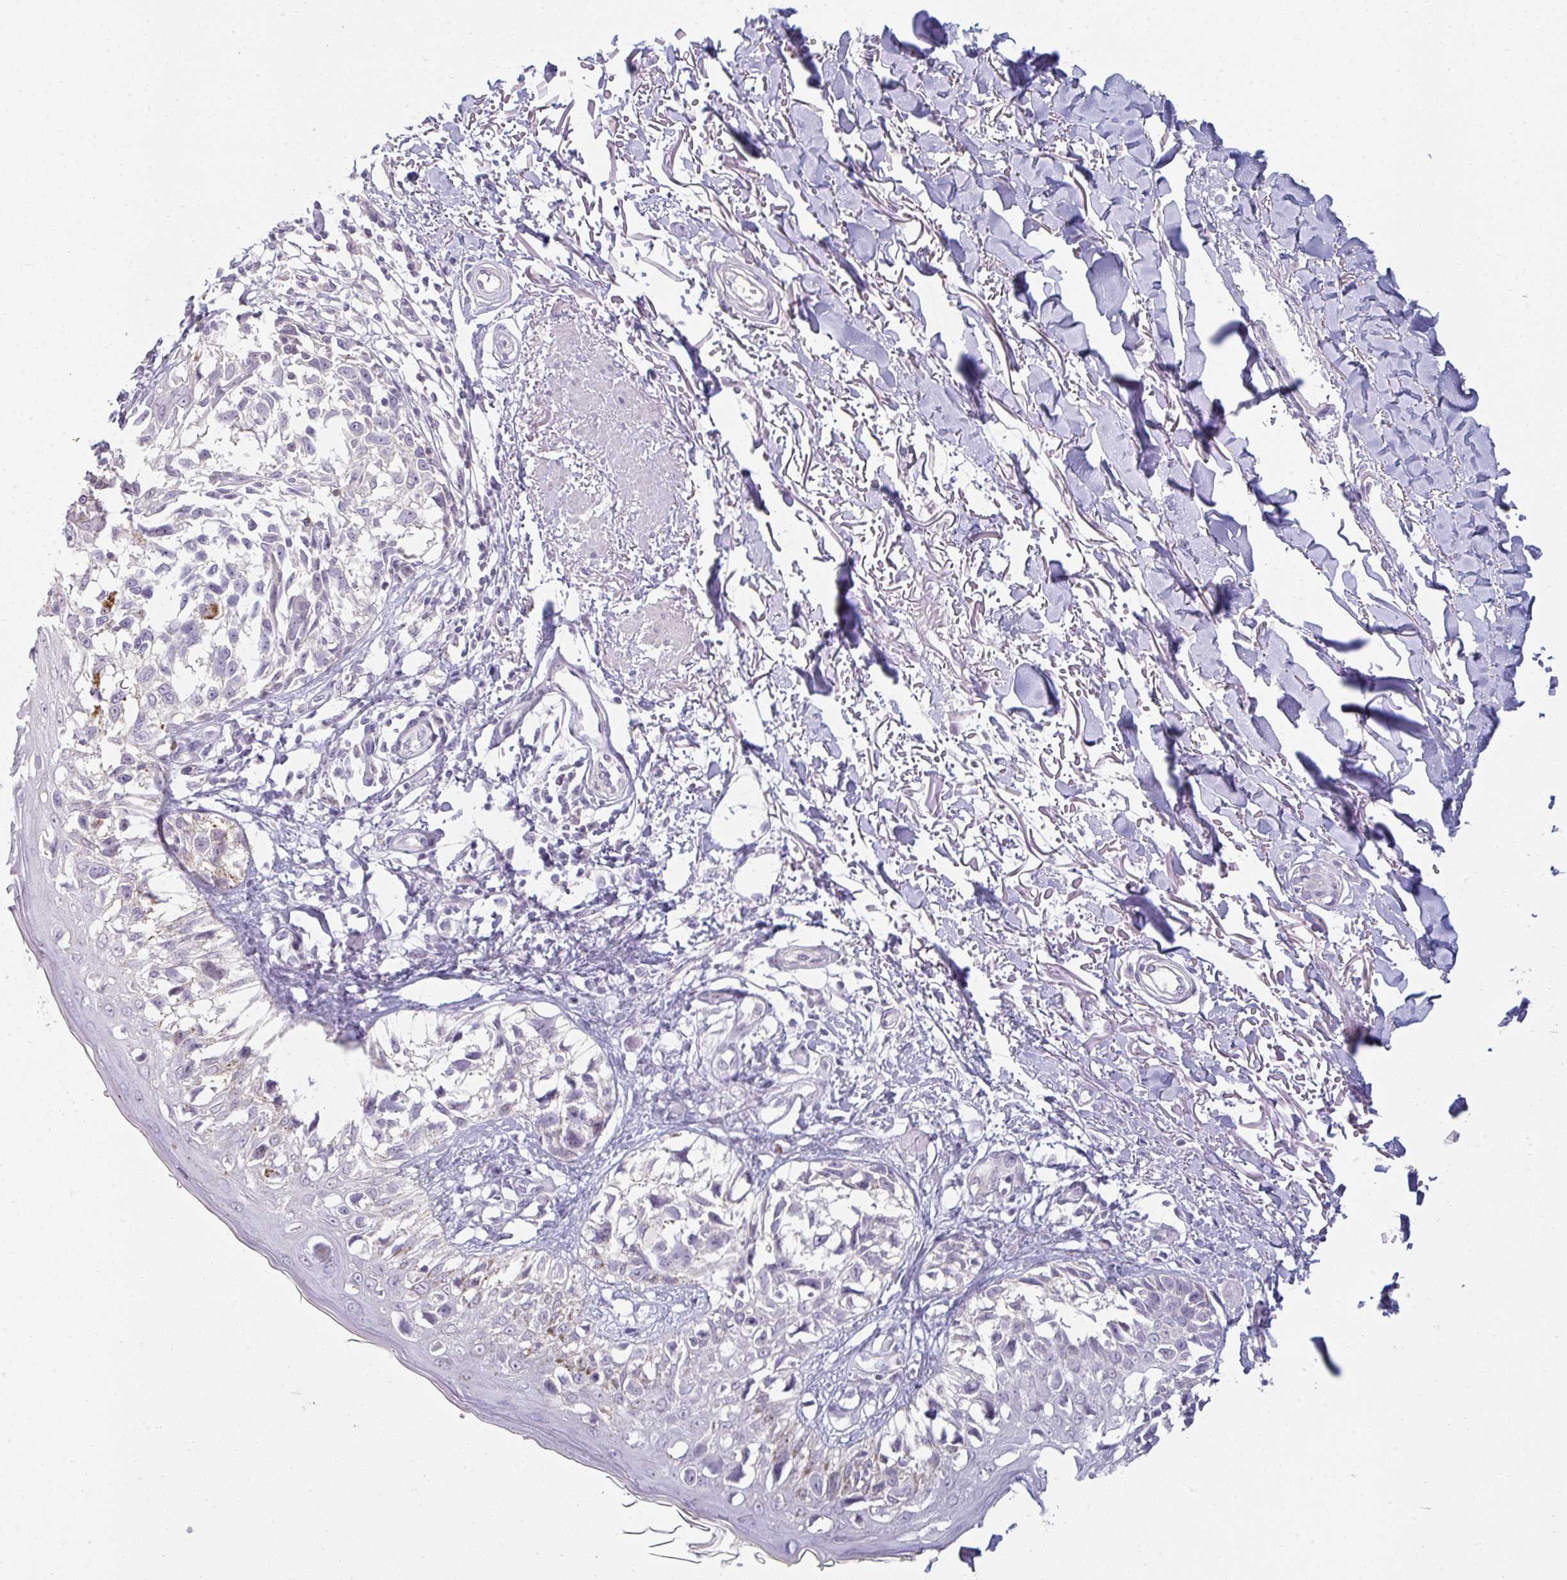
{"staining": {"intensity": "negative", "quantity": "none", "location": "none"}, "tissue": "melanoma", "cell_type": "Tumor cells", "image_type": "cancer", "snomed": [{"axis": "morphology", "description": "Malignant melanoma, NOS"}, {"axis": "topography", "description": "Skin"}], "caption": "Tumor cells show no significant protein staining in malignant melanoma. (DAB immunohistochemistry with hematoxylin counter stain).", "gene": "PPFIA4", "patient": {"sex": "male", "age": 73}}